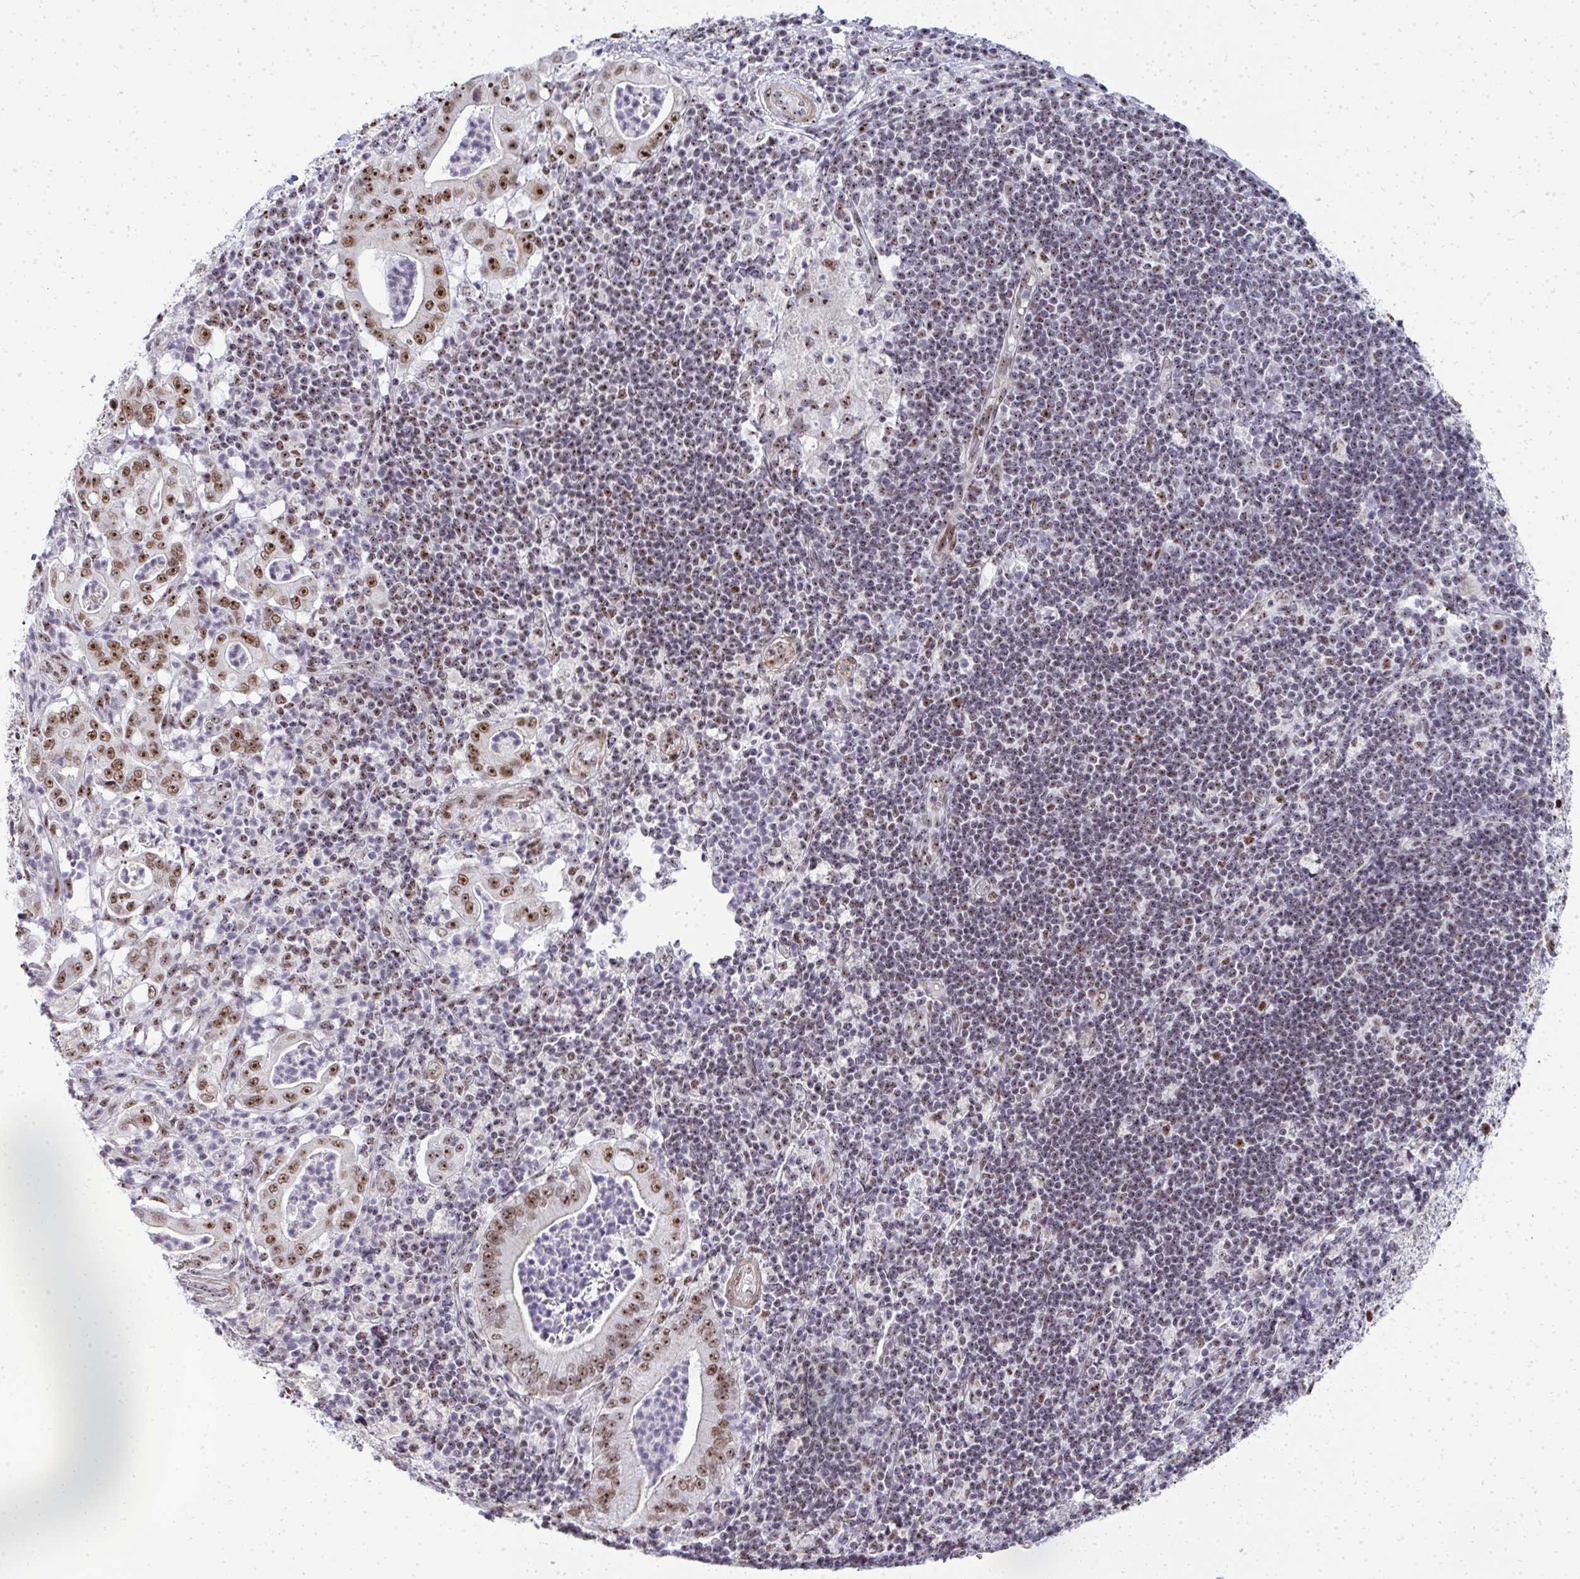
{"staining": {"intensity": "moderate", "quantity": ">75%", "location": "nuclear"}, "tissue": "pancreatic cancer", "cell_type": "Tumor cells", "image_type": "cancer", "snomed": [{"axis": "morphology", "description": "Adenocarcinoma, NOS"}, {"axis": "topography", "description": "Pancreas"}], "caption": "Protein staining demonstrates moderate nuclear expression in about >75% of tumor cells in pancreatic cancer (adenocarcinoma).", "gene": "SIRT7", "patient": {"sex": "male", "age": 71}}